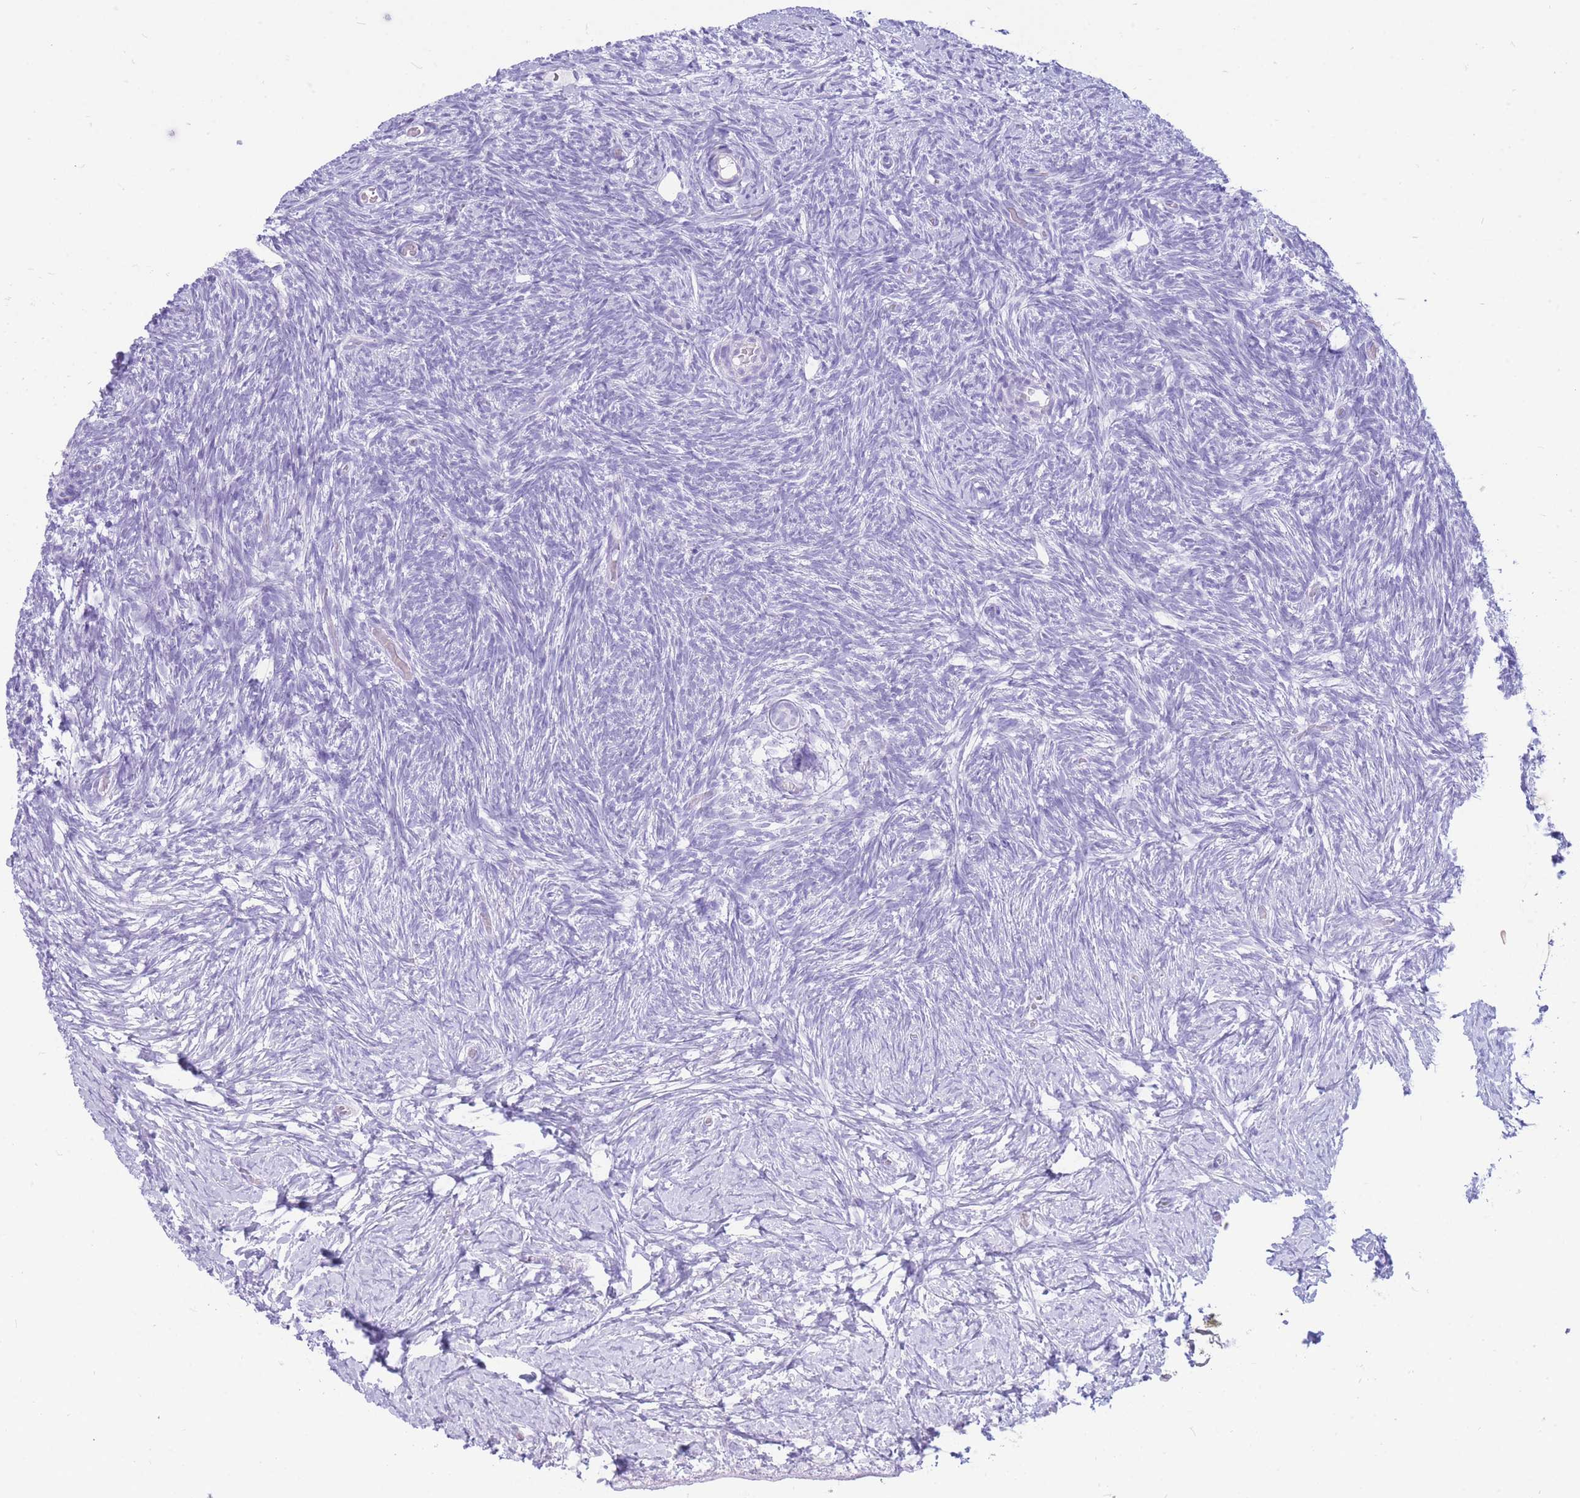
{"staining": {"intensity": "negative", "quantity": "none", "location": "none"}, "tissue": "ovary", "cell_type": "Follicle cells", "image_type": "normal", "snomed": [{"axis": "morphology", "description": "Normal tissue, NOS"}, {"axis": "topography", "description": "Ovary"}], "caption": "Photomicrograph shows no significant protein staining in follicle cells of benign ovary.", "gene": "ZFP62", "patient": {"sex": "female", "age": 39}}